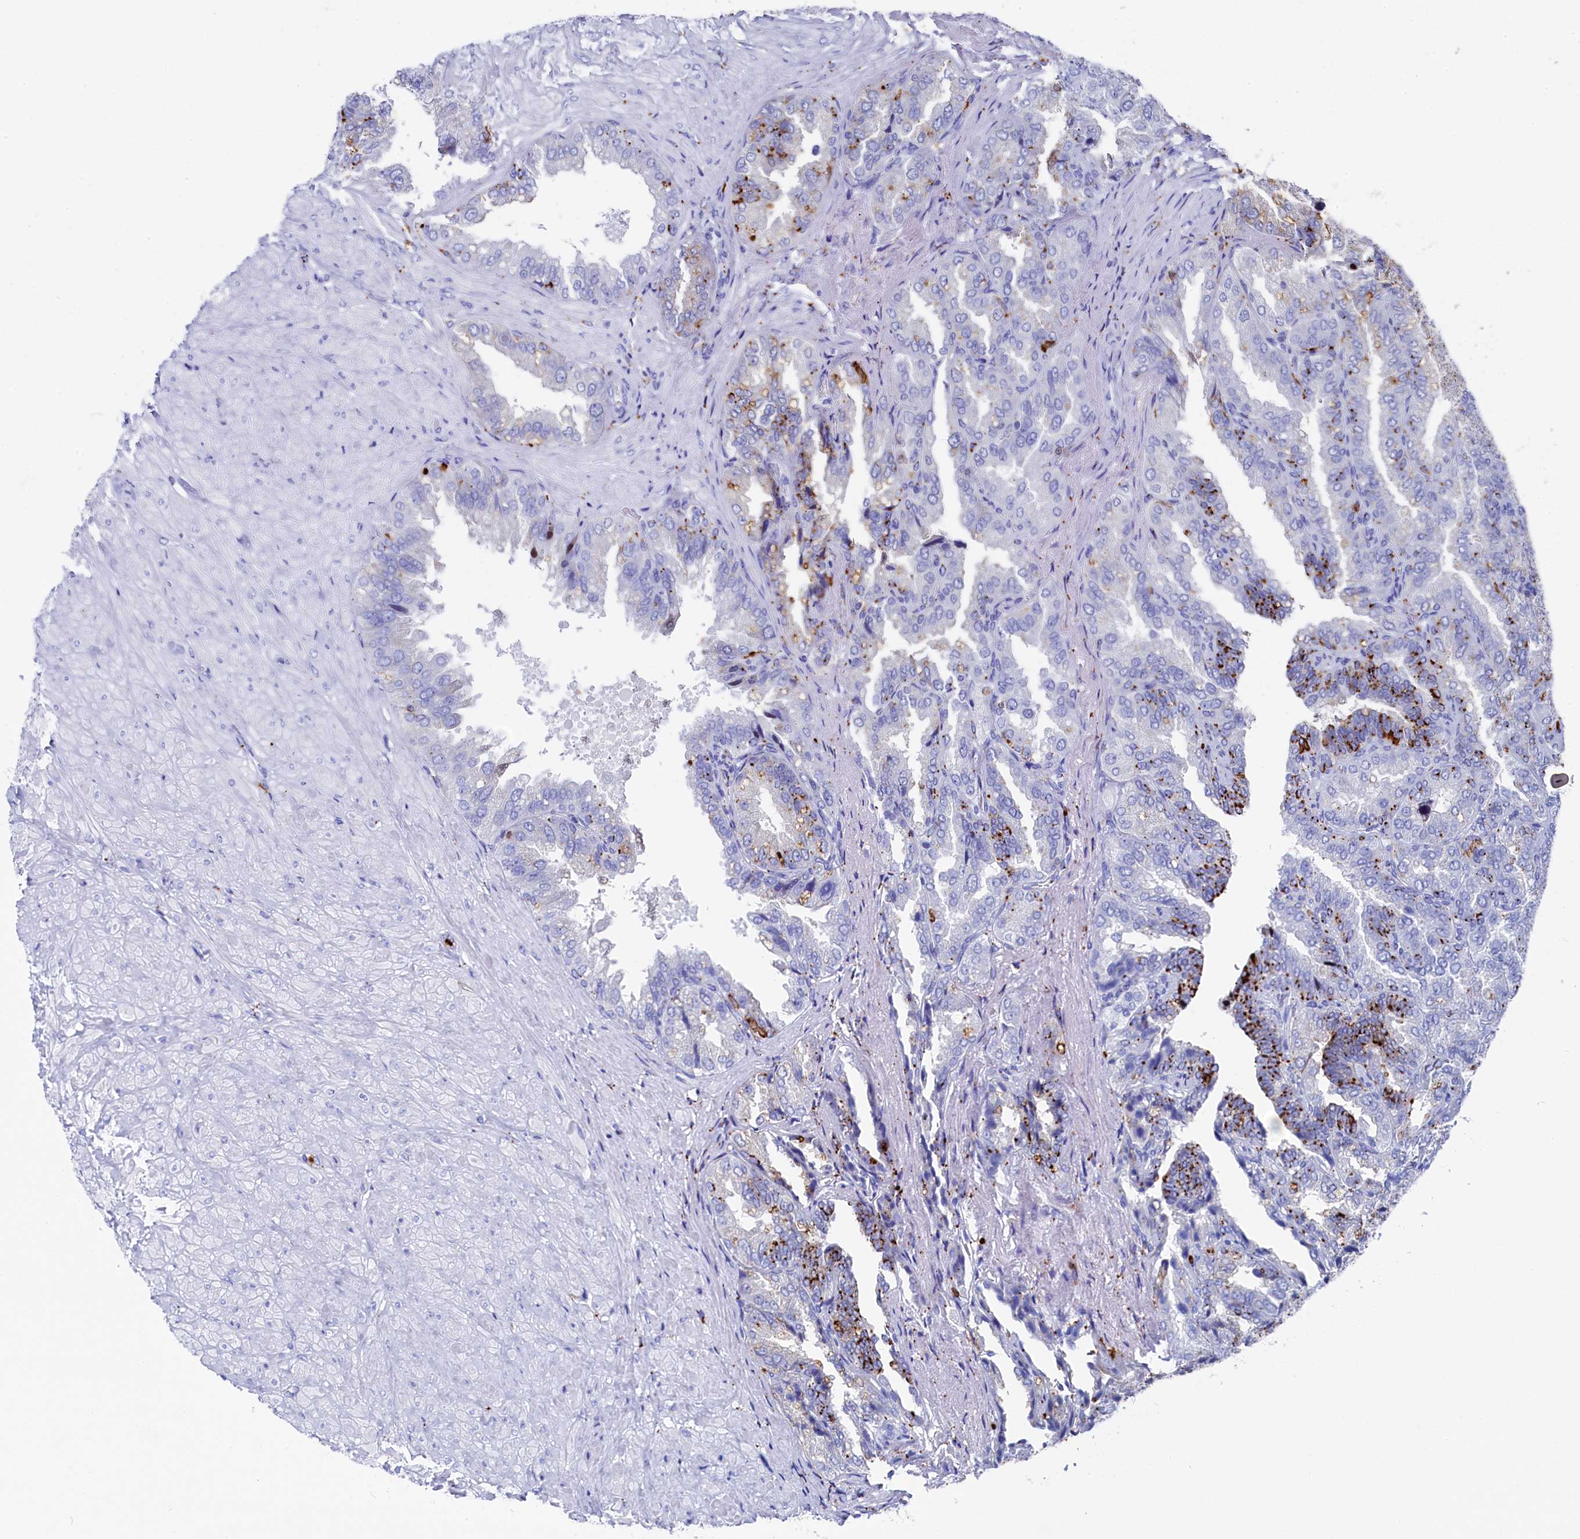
{"staining": {"intensity": "strong", "quantity": "<25%", "location": "cytoplasmic/membranous"}, "tissue": "seminal vesicle", "cell_type": "Glandular cells", "image_type": "normal", "snomed": [{"axis": "morphology", "description": "Normal tissue, NOS"}, {"axis": "topography", "description": "Seminal veicle"}, {"axis": "topography", "description": "Peripheral nerve tissue"}], "caption": "Immunohistochemistry (IHC) image of normal seminal vesicle: seminal vesicle stained using immunohistochemistry (IHC) demonstrates medium levels of strong protein expression localized specifically in the cytoplasmic/membranous of glandular cells, appearing as a cytoplasmic/membranous brown color.", "gene": "PLAC8", "patient": {"sex": "male", "age": 63}}